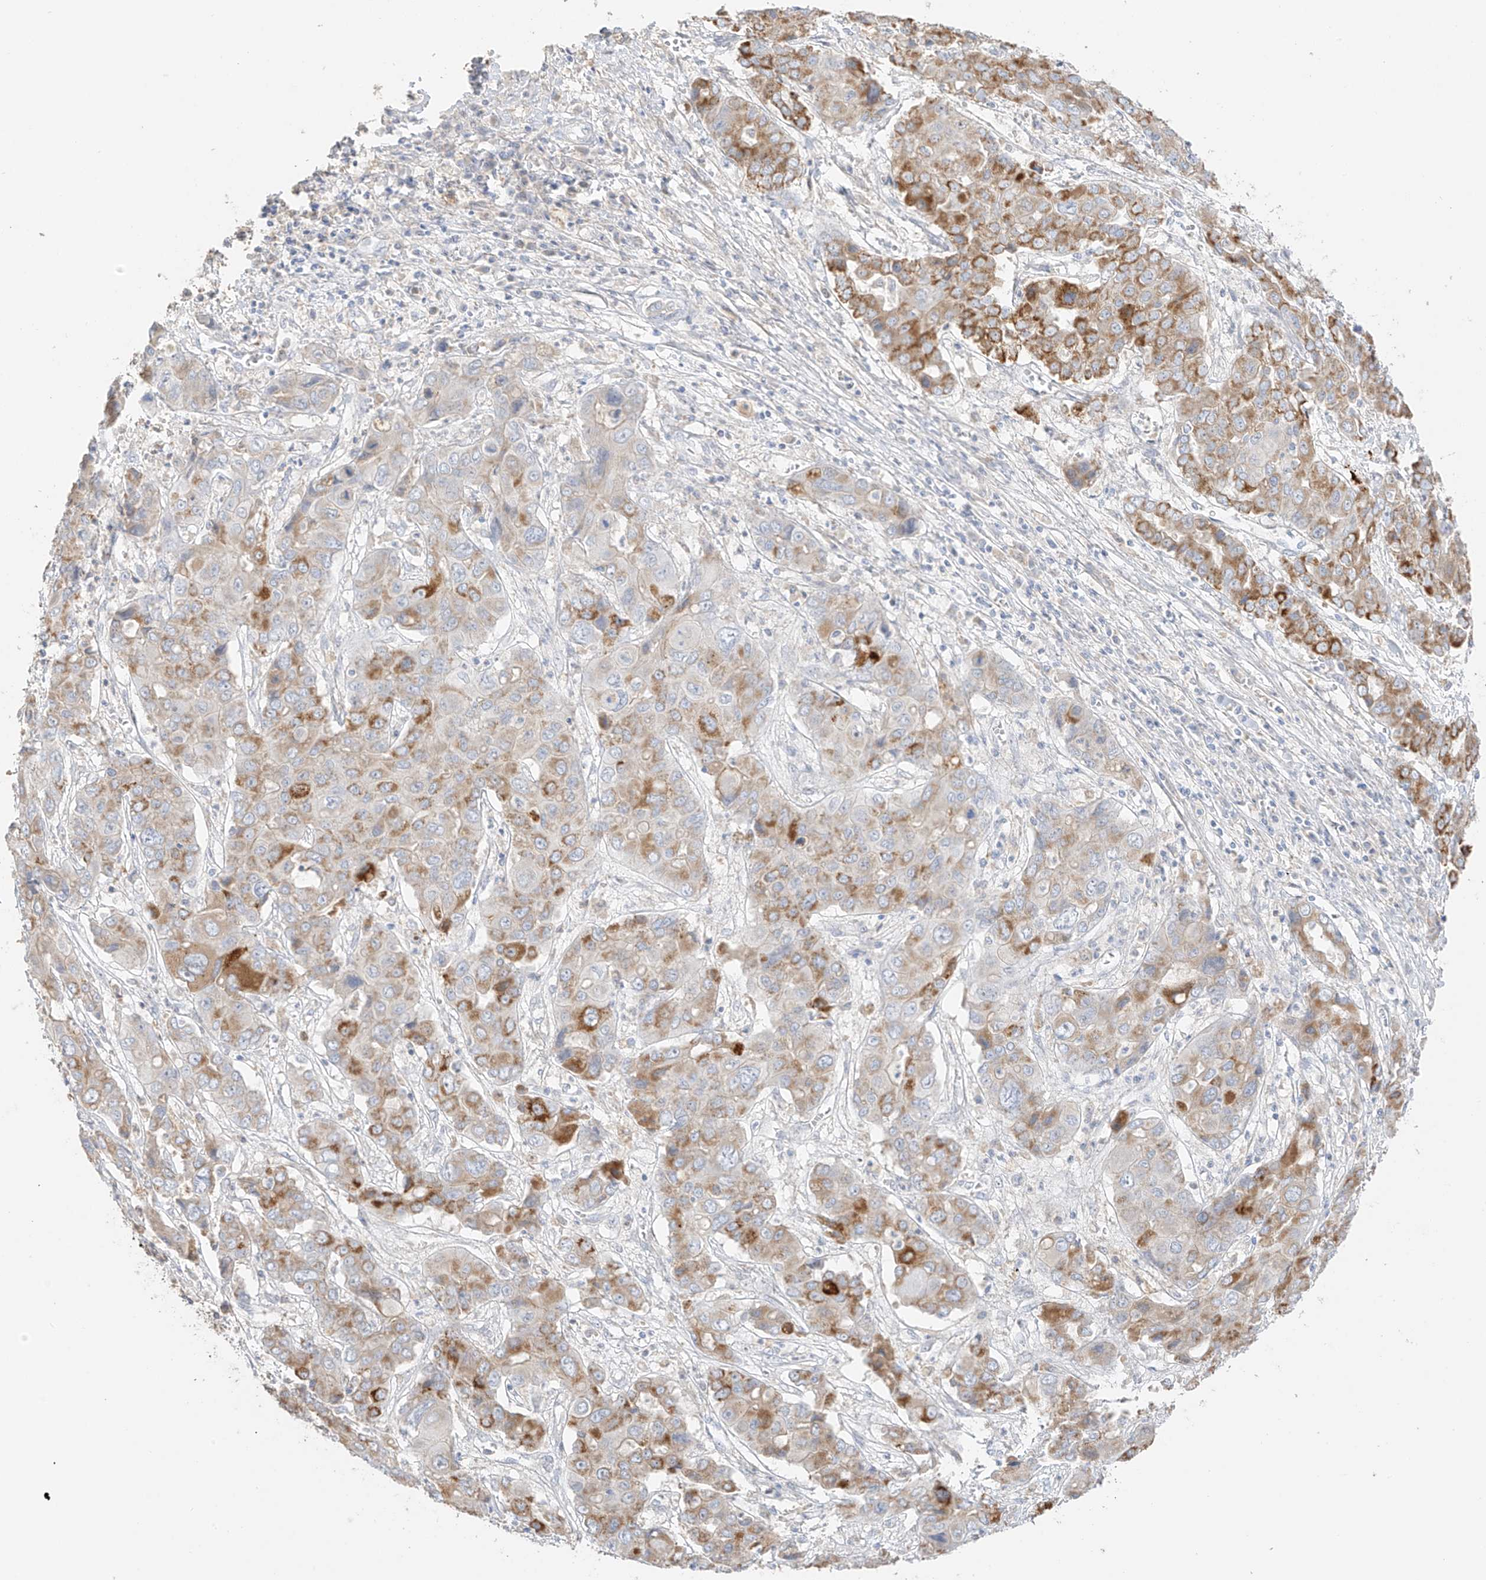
{"staining": {"intensity": "moderate", "quantity": "25%-75%", "location": "cytoplasmic/membranous"}, "tissue": "liver cancer", "cell_type": "Tumor cells", "image_type": "cancer", "snomed": [{"axis": "morphology", "description": "Cholangiocarcinoma"}, {"axis": "topography", "description": "Liver"}], "caption": "Immunohistochemical staining of human cholangiocarcinoma (liver) demonstrates moderate cytoplasmic/membranous protein staining in approximately 25%-75% of tumor cells. (IHC, brightfield microscopy, high magnification).", "gene": "ZBTB41", "patient": {"sex": "male", "age": 67}}